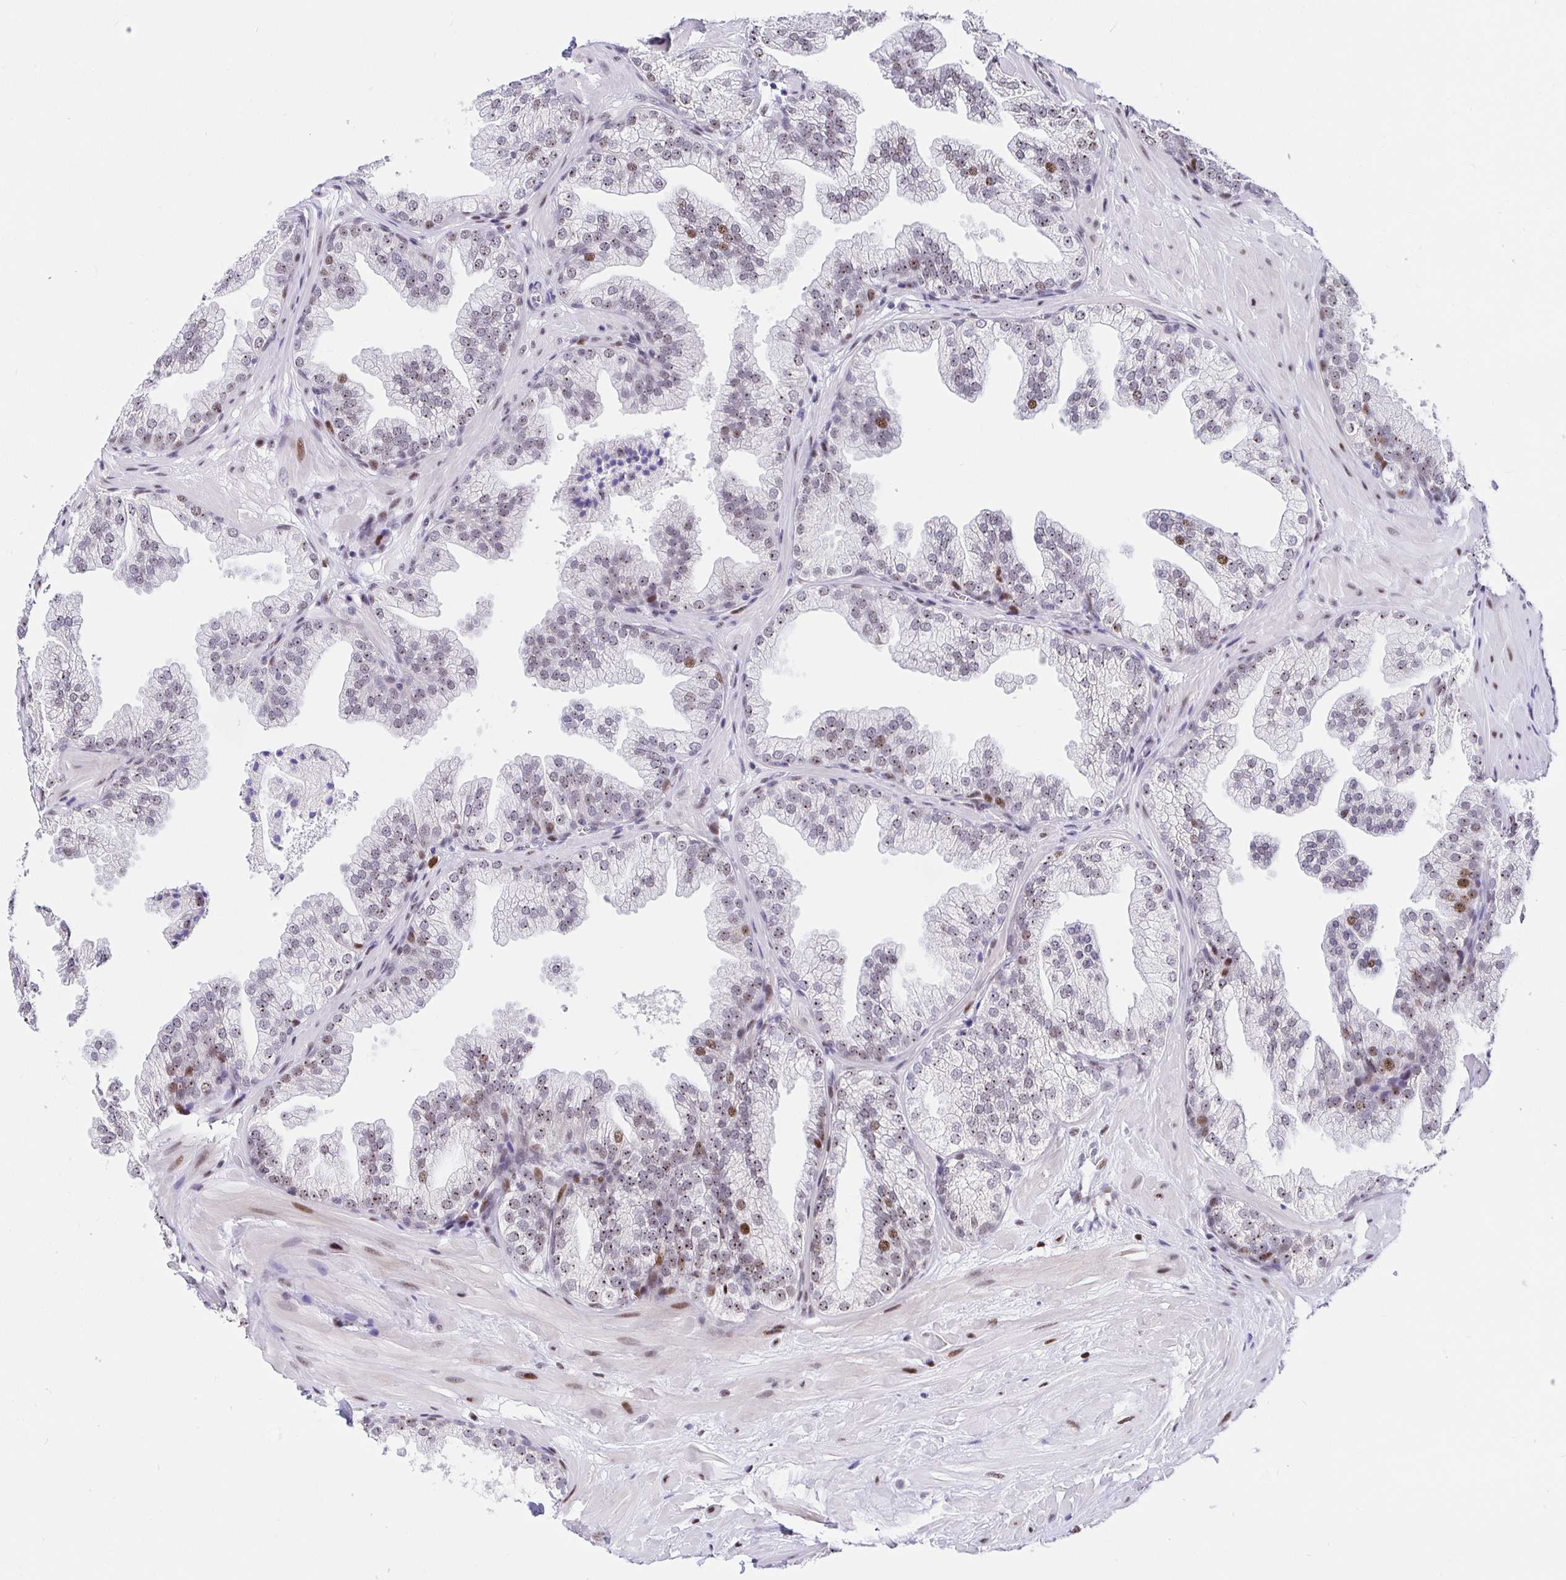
{"staining": {"intensity": "moderate", "quantity": "25%-75%", "location": "nuclear"}, "tissue": "prostate", "cell_type": "Glandular cells", "image_type": "normal", "snomed": [{"axis": "morphology", "description": "Normal tissue, NOS"}, {"axis": "topography", "description": "Prostate"}], "caption": "Protein staining demonstrates moderate nuclear positivity in approximately 25%-75% of glandular cells in unremarkable prostate.", "gene": "SETD5", "patient": {"sex": "male", "age": 37}}